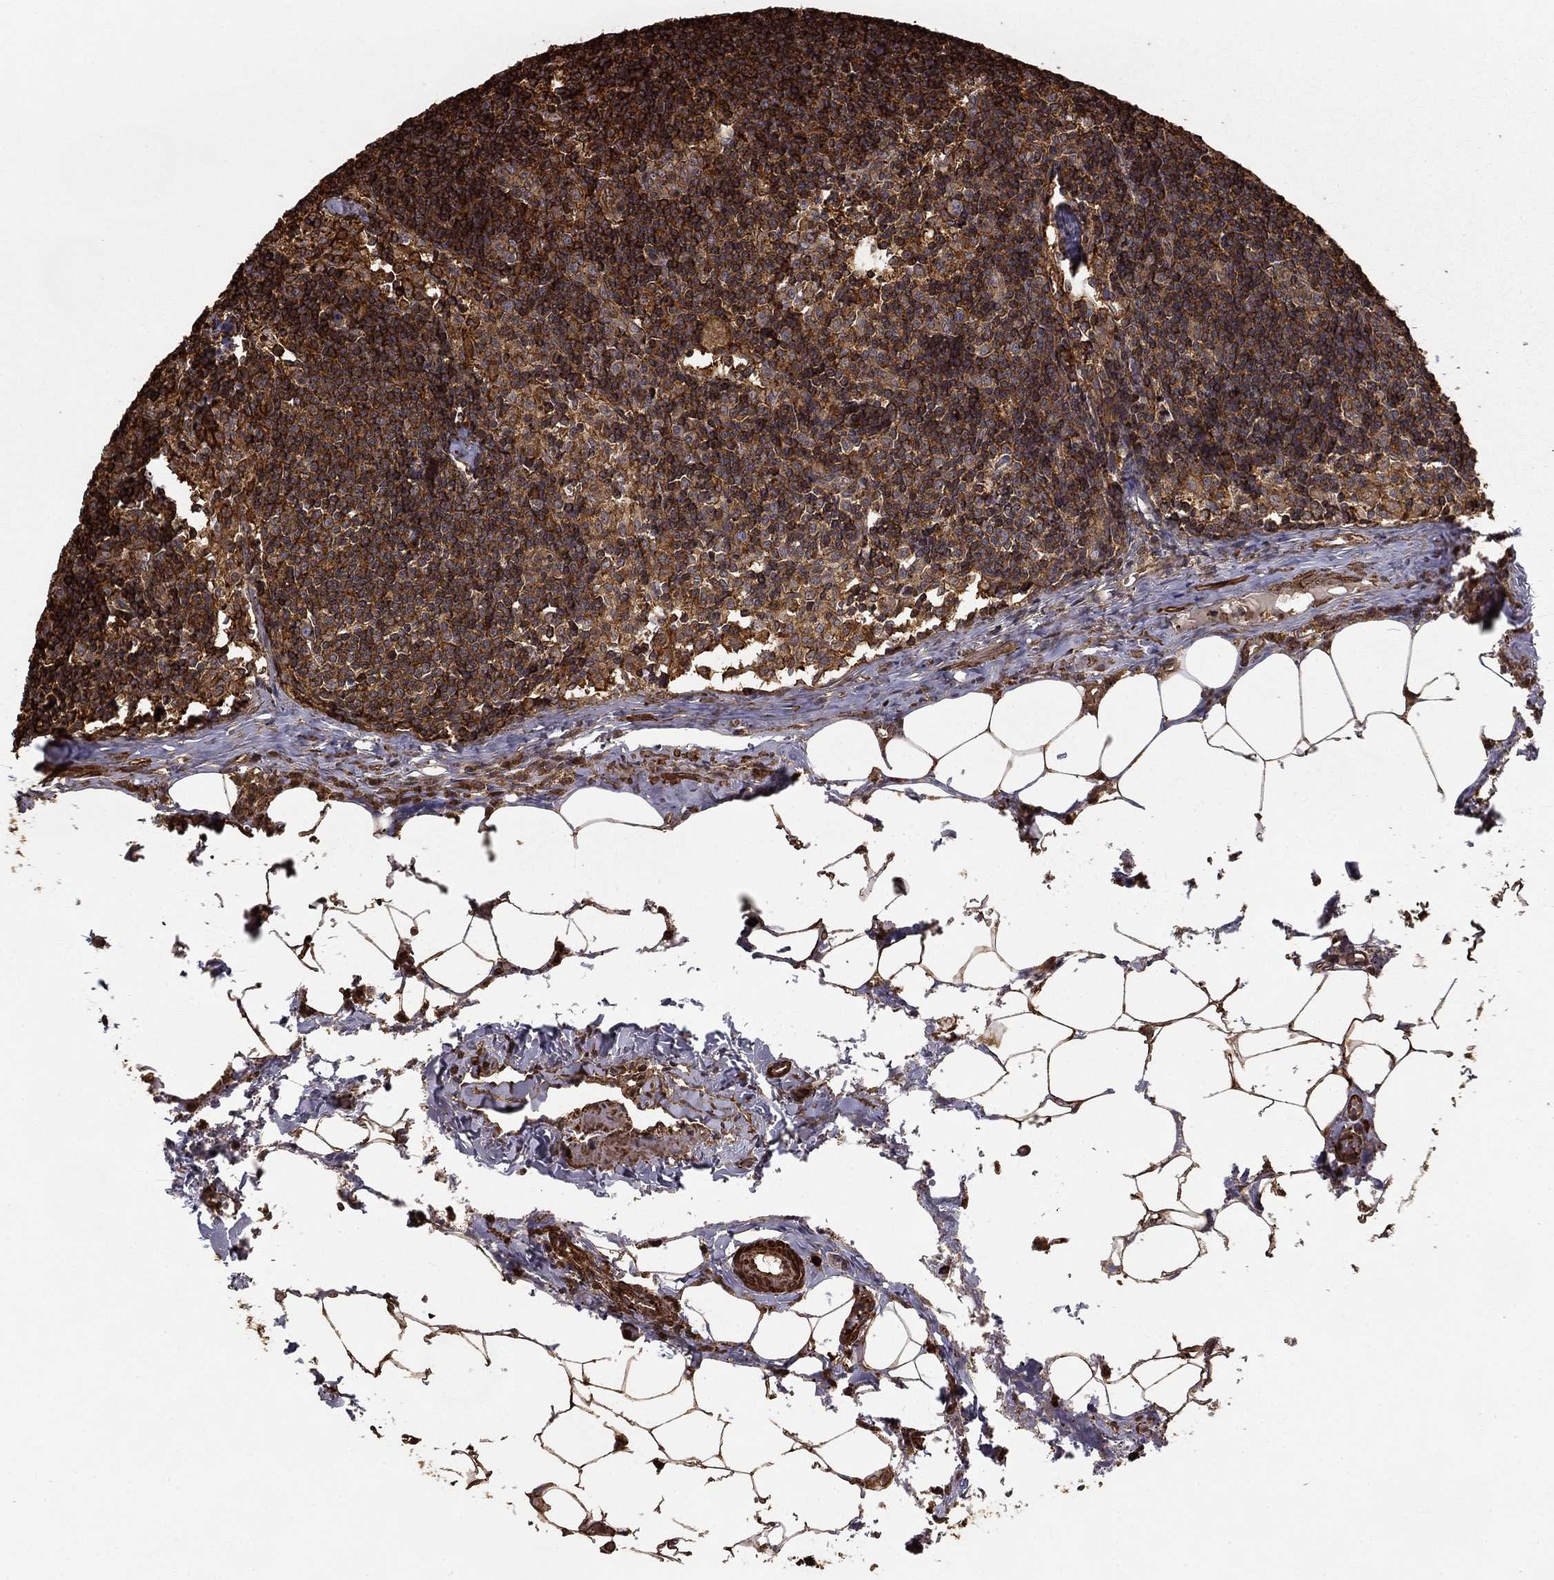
{"staining": {"intensity": "strong", "quantity": ">75%", "location": "cytoplasmic/membranous"}, "tissue": "lymph node", "cell_type": "Non-germinal center cells", "image_type": "normal", "snomed": [{"axis": "morphology", "description": "Normal tissue, NOS"}, {"axis": "topography", "description": "Lymph node"}], "caption": "IHC micrograph of normal lymph node stained for a protein (brown), which exhibits high levels of strong cytoplasmic/membranous expression in approximately >75% of non-germinal center cells.", "gene": "HABP4", "patient": {"sex": "female", "age": 51}}